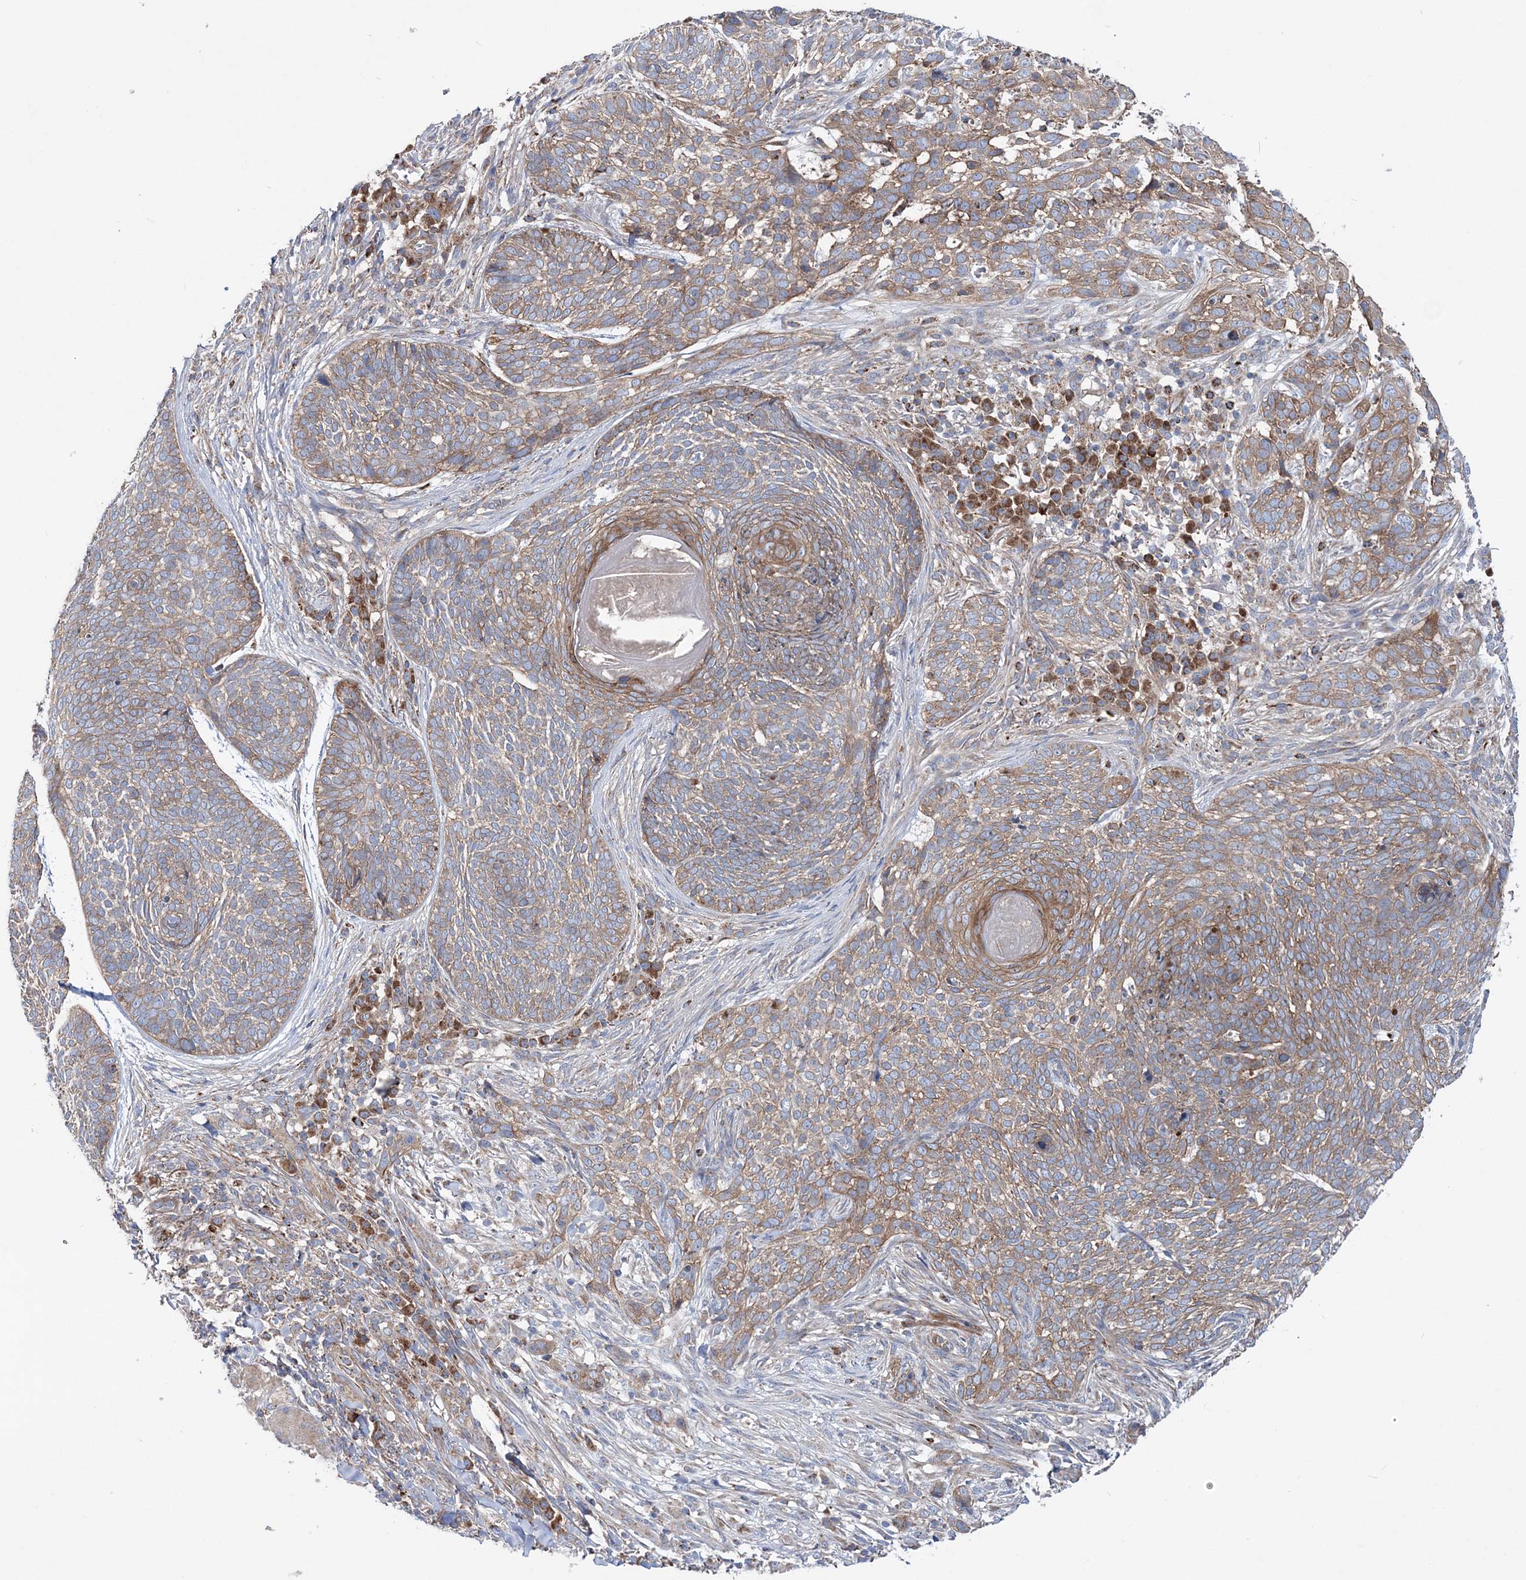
{"staining": {"intensity": "weak", "quantity": "25%-75%", "location": "cytoplasmic/membranous"}, "tissue": "skin cancer", "cell_type": "Tumor cells", "image_type": "cancer", "snomed": [{"axis": "morphology", "description": "Basal cell carcinoma"}, {"axis": "topography", "description": "Skin"}], "caption": "High-magnification brightfield microscopy of skin cancer (basal cell carcinoma) stained with DAB (brown) and counterstained with hematoxylin (blue). tumor cells exhibit weak cytoplasmic/membranous staining is seen in about25%-75% of cells.", "gene": "NGLY1", "patient": {"sex": "female", "age": 64}}